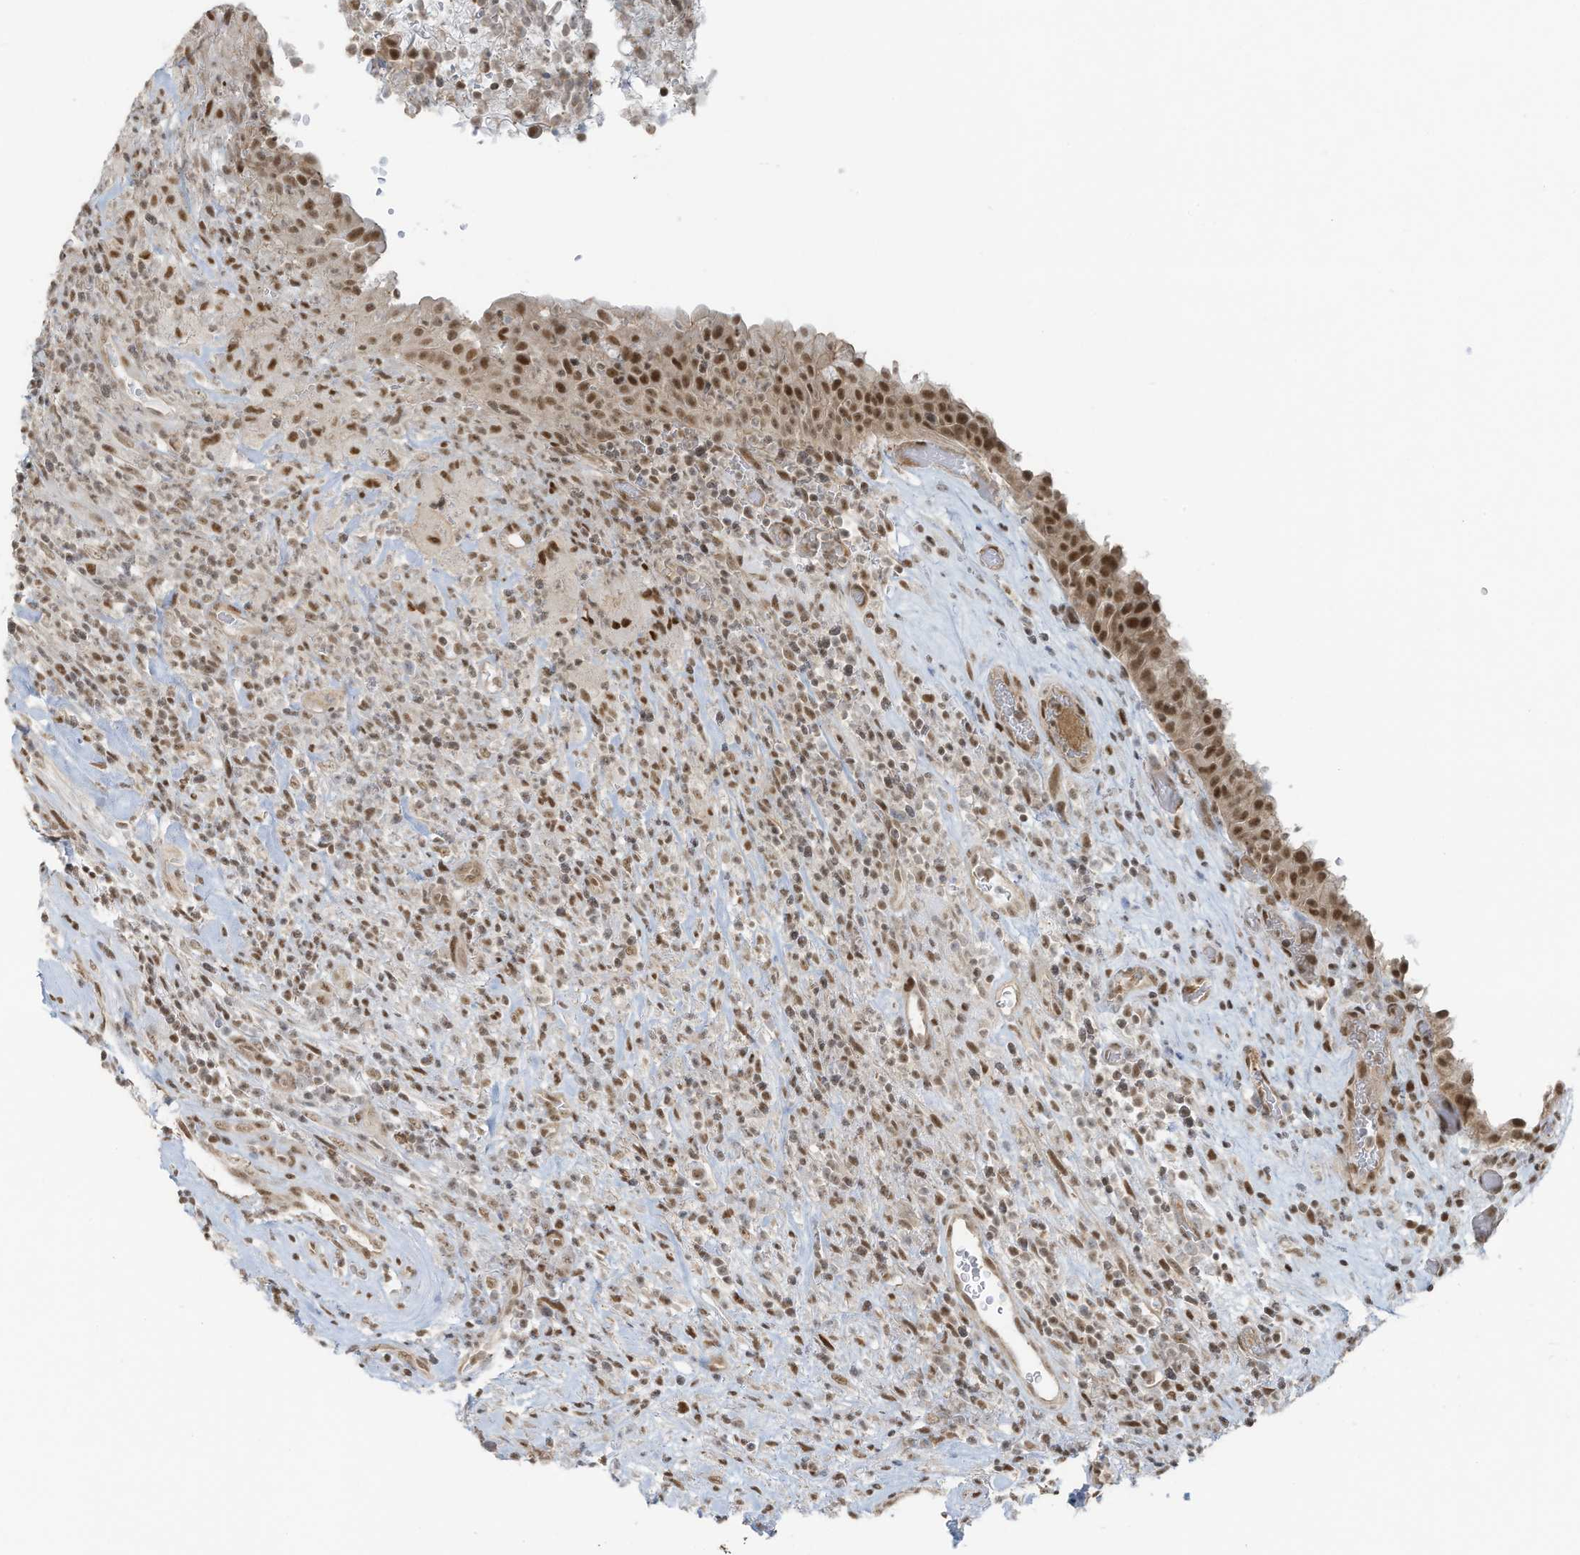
{"staining": {"intensity": "strong", "quantity": ">75%", "location": "nuclear"}, "tissue": "urinary bladder", "cell_type": "Urothelial cells", "image_type": "normal", "snomed": [{"axis": "morphology", "description": "Normal tissue, NOS"}, {"axis": "morphology", "description": "Inflammation, NOS"}, {"axis": "topography", "description": "Urinary bladder"}], "caption": "Human urinary bladder stained for a protein (brown) shows strong nuclear positive staining in about >75% of urothelial cells.", "gene": "DBR1", "patient": {"sex": "female", "age": 75}}